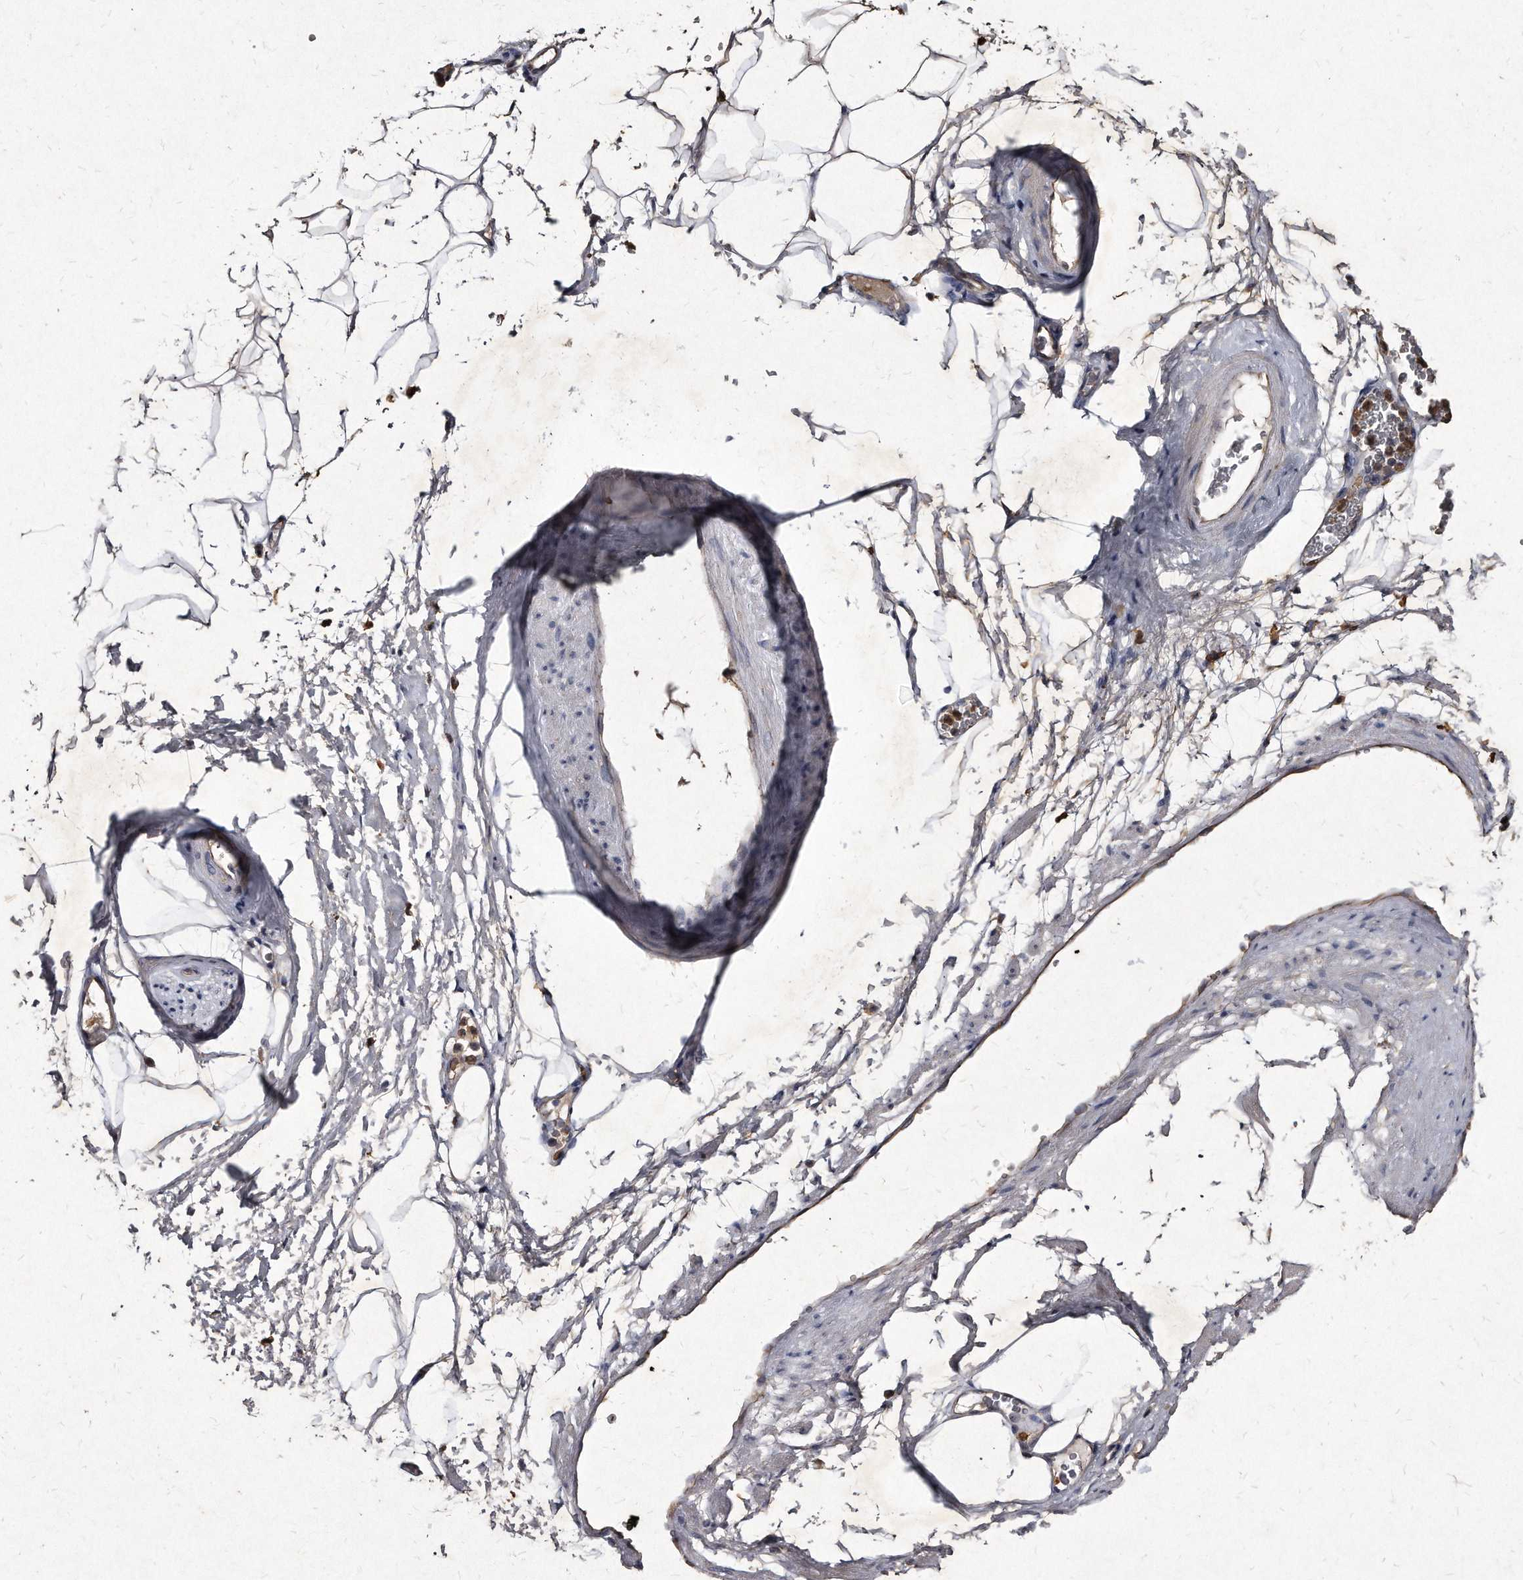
{"staining": {"intensity": "weak", "quantity": ">75%", "location": "cytoplasmic/membranous"}, "tissue": "adipose tissue", "cell_type": "Adipocytes", "image_type": "normal", "snomed": [{"axis": "morphology", "description": "Normal tissue, NOS"}, {"axis": "morphology", "description": "Adenocarcinoma, Low grade"}, {"axis": "topography", "description": "Prostate"}, {"axis": "topography", "description": "Peripheral nerve tissue"}], "caption": "Adipocytes exhibit low levels of weak cytoplasmic/membranous positivity in about >75% of cells in benign human adipose tissue. (brown staining indicates protein expression, while blue staining denotes nuclei).", "gene": "KLHDC3", "patient": {"sex": "male", "age": 63}}